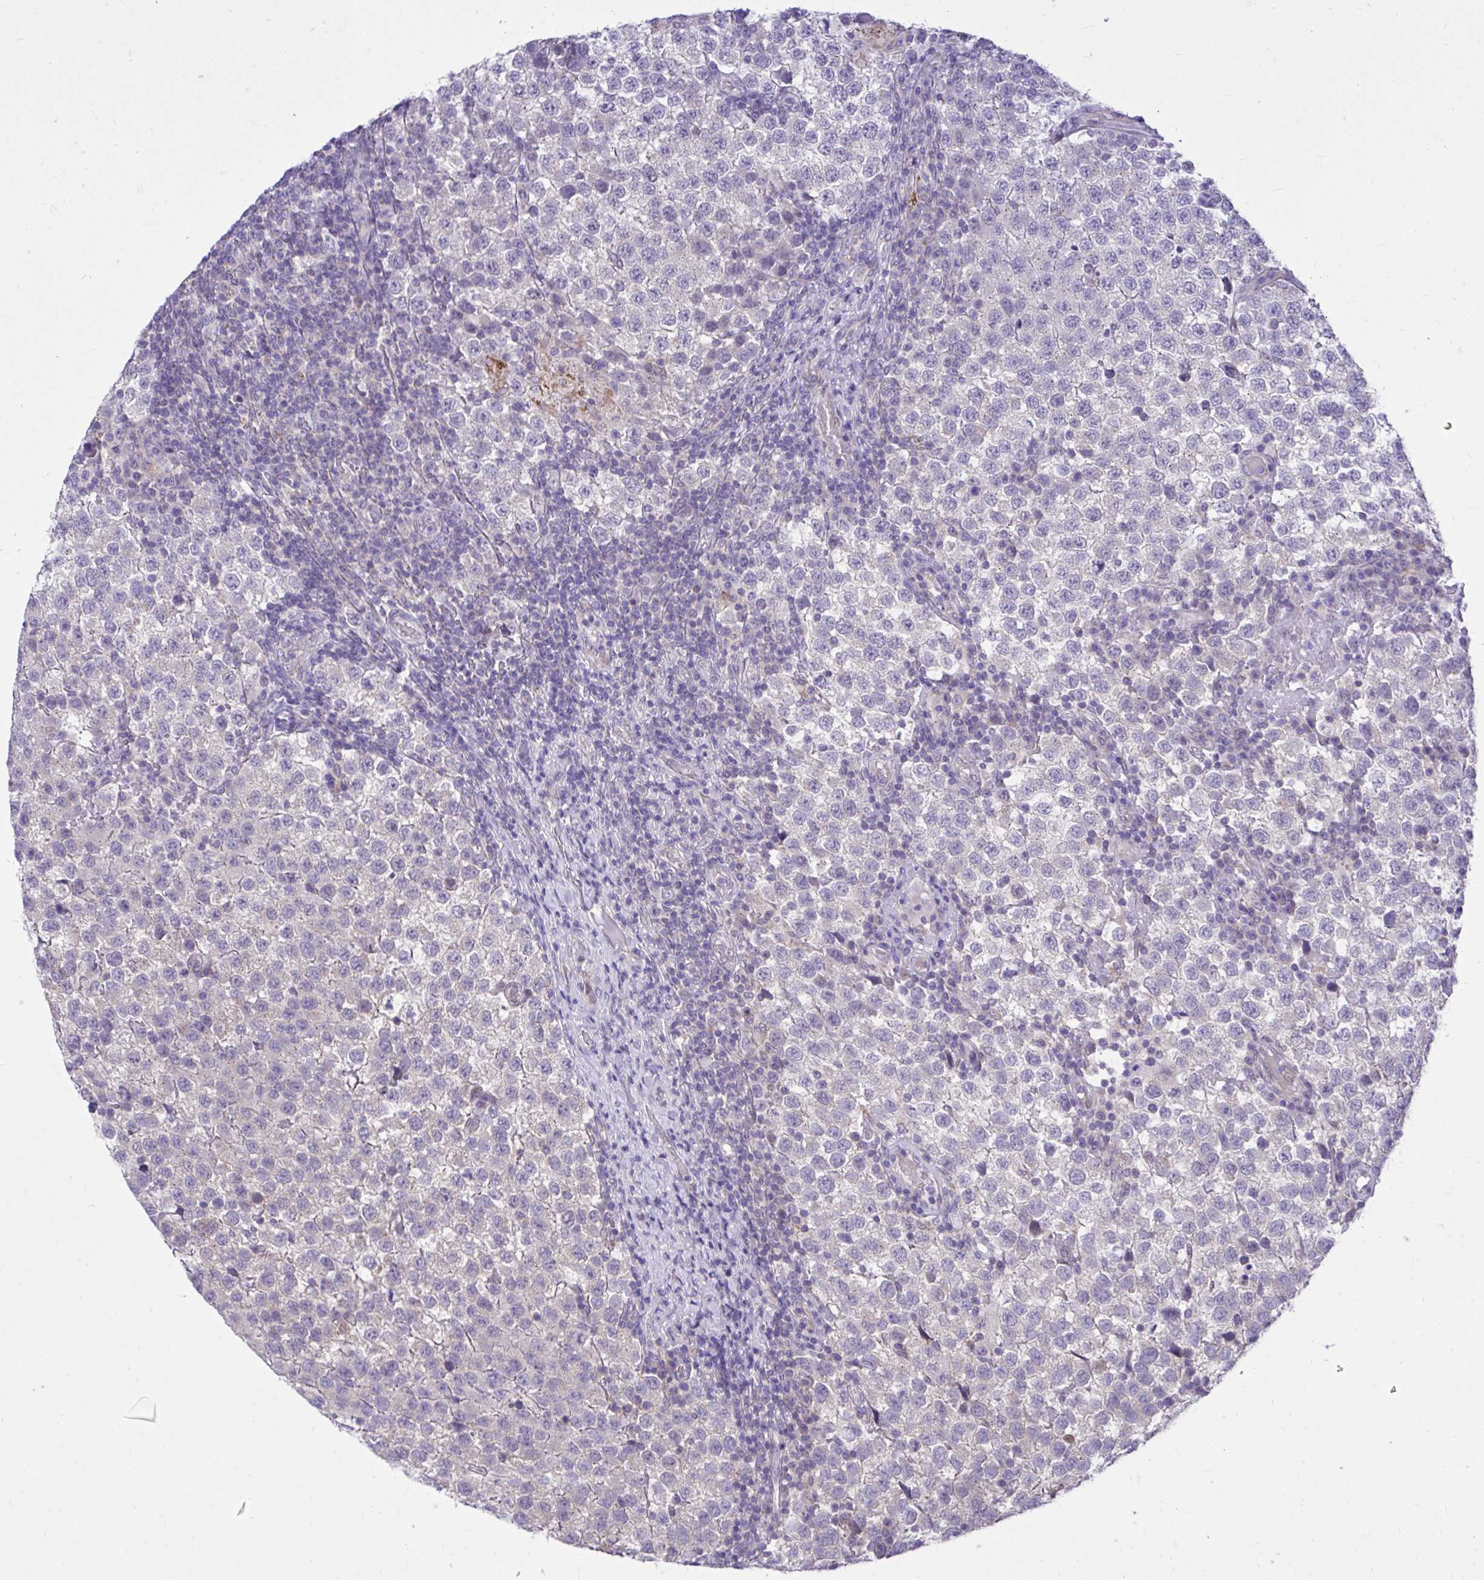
{"staining": {"intensity": "negative", "quantity": "none", "location": "none"}, "tissue": "testis cancer", "cell_type": "Tumor cells", "image_type": "cancer", "snomed": [{"axis": "morphology", "description": "Seminoma, NOS"}, {"axis": "topography", "description": "Testis"}], "caption": "Immunohistochemical staining of human seminoma (testis) exhibits no significant staining in tumor cells.", "gene": "CEACAM18", "patient": {"sex": "male", "age": 34}}